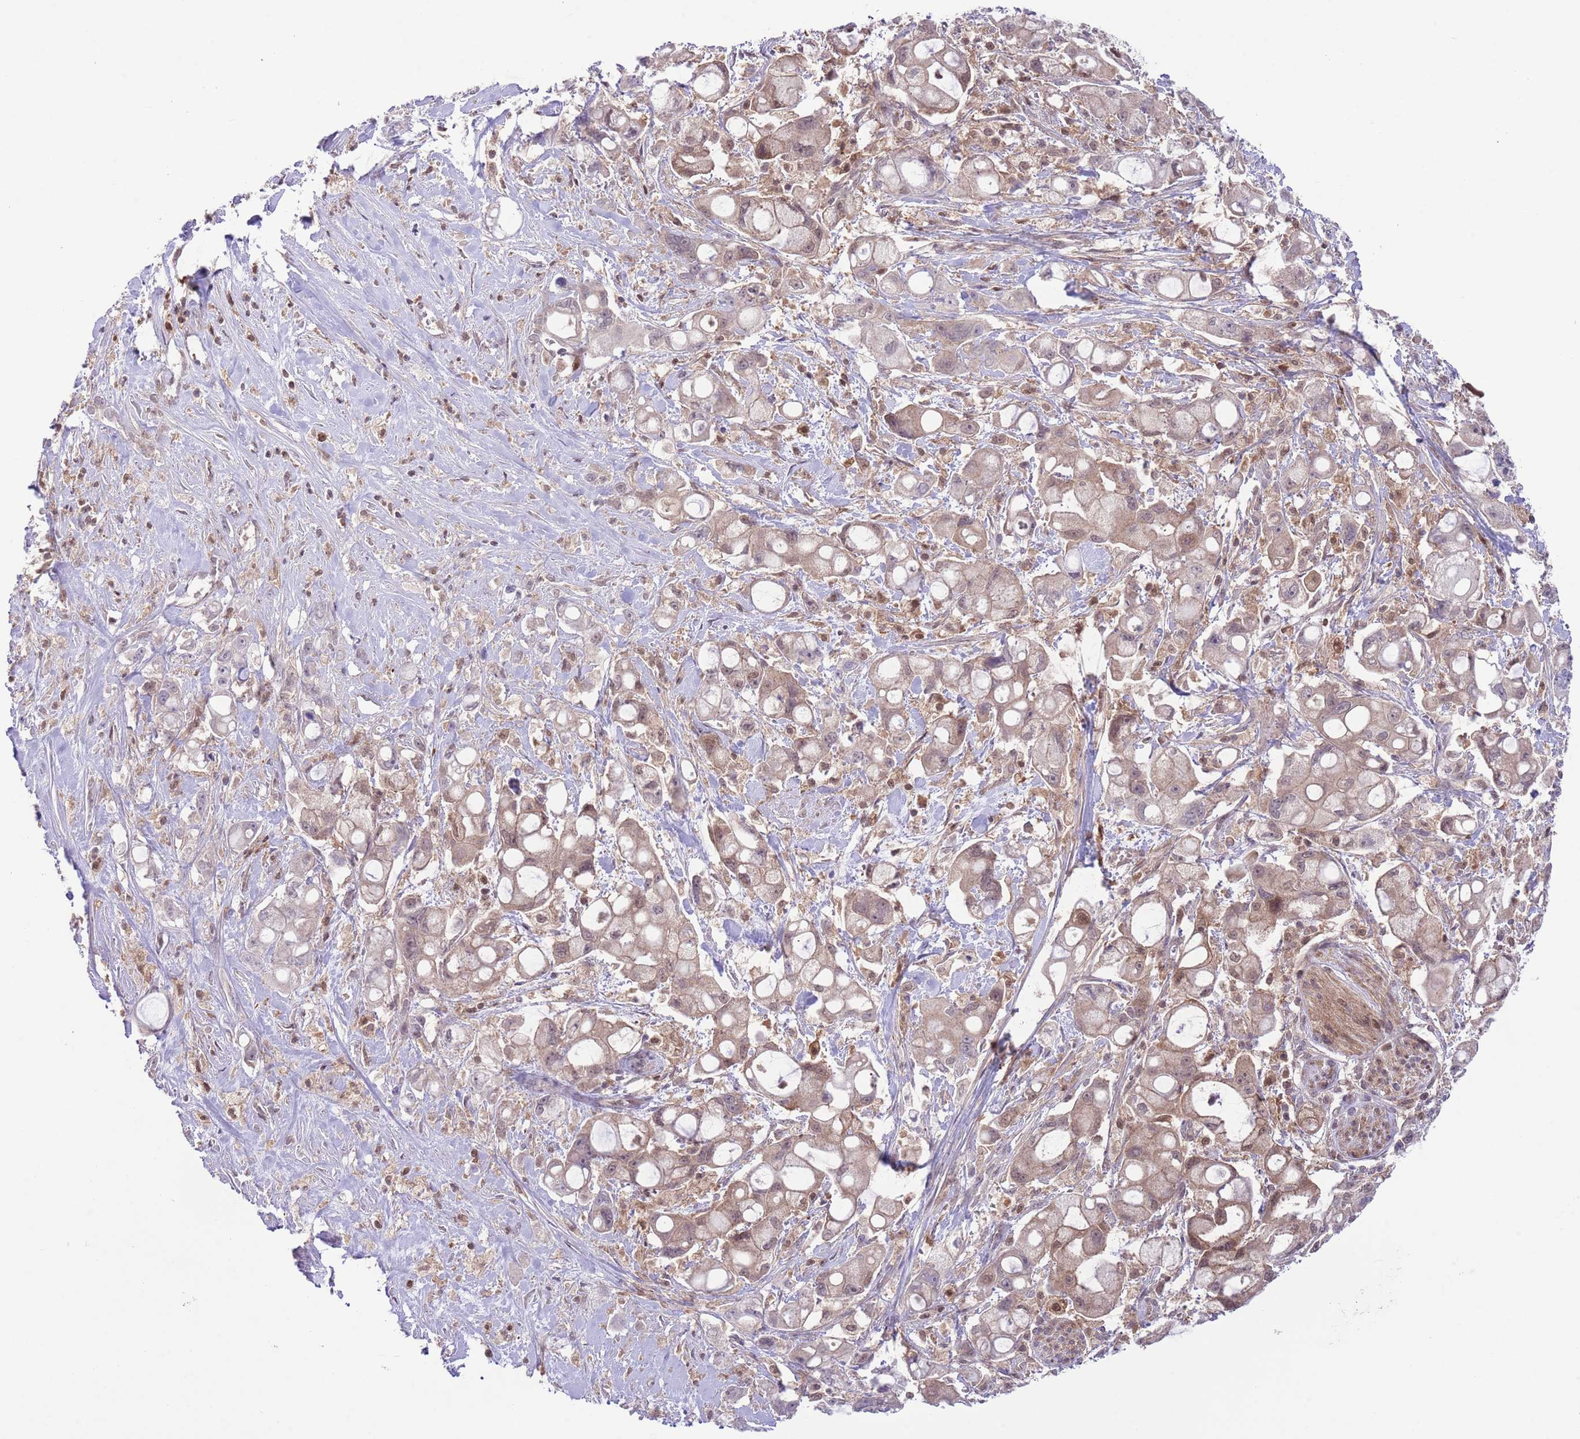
{"staining": {"intensity": "weak", "quantity": ">75%", "location": "cytoplasmic/membranous,nuclear"}, "tissue": "pancreatic cancer", "cell_type": "Tumor cells", "image_type": "cancer", "snomed": [{"axis": "morphology", "description": "Adenocarcinoma, NOS"}, {"axis": "topography", "description": "Pancreas"}], "caption": "Tumor cells exhibit low levels of weak cytoplasmic/membranous and nuclear expression in about >75% of cells in pancreatic adenocarcinoma.", "gene": "HDHD2", "patient": {"sex": "male", "age": 68}}